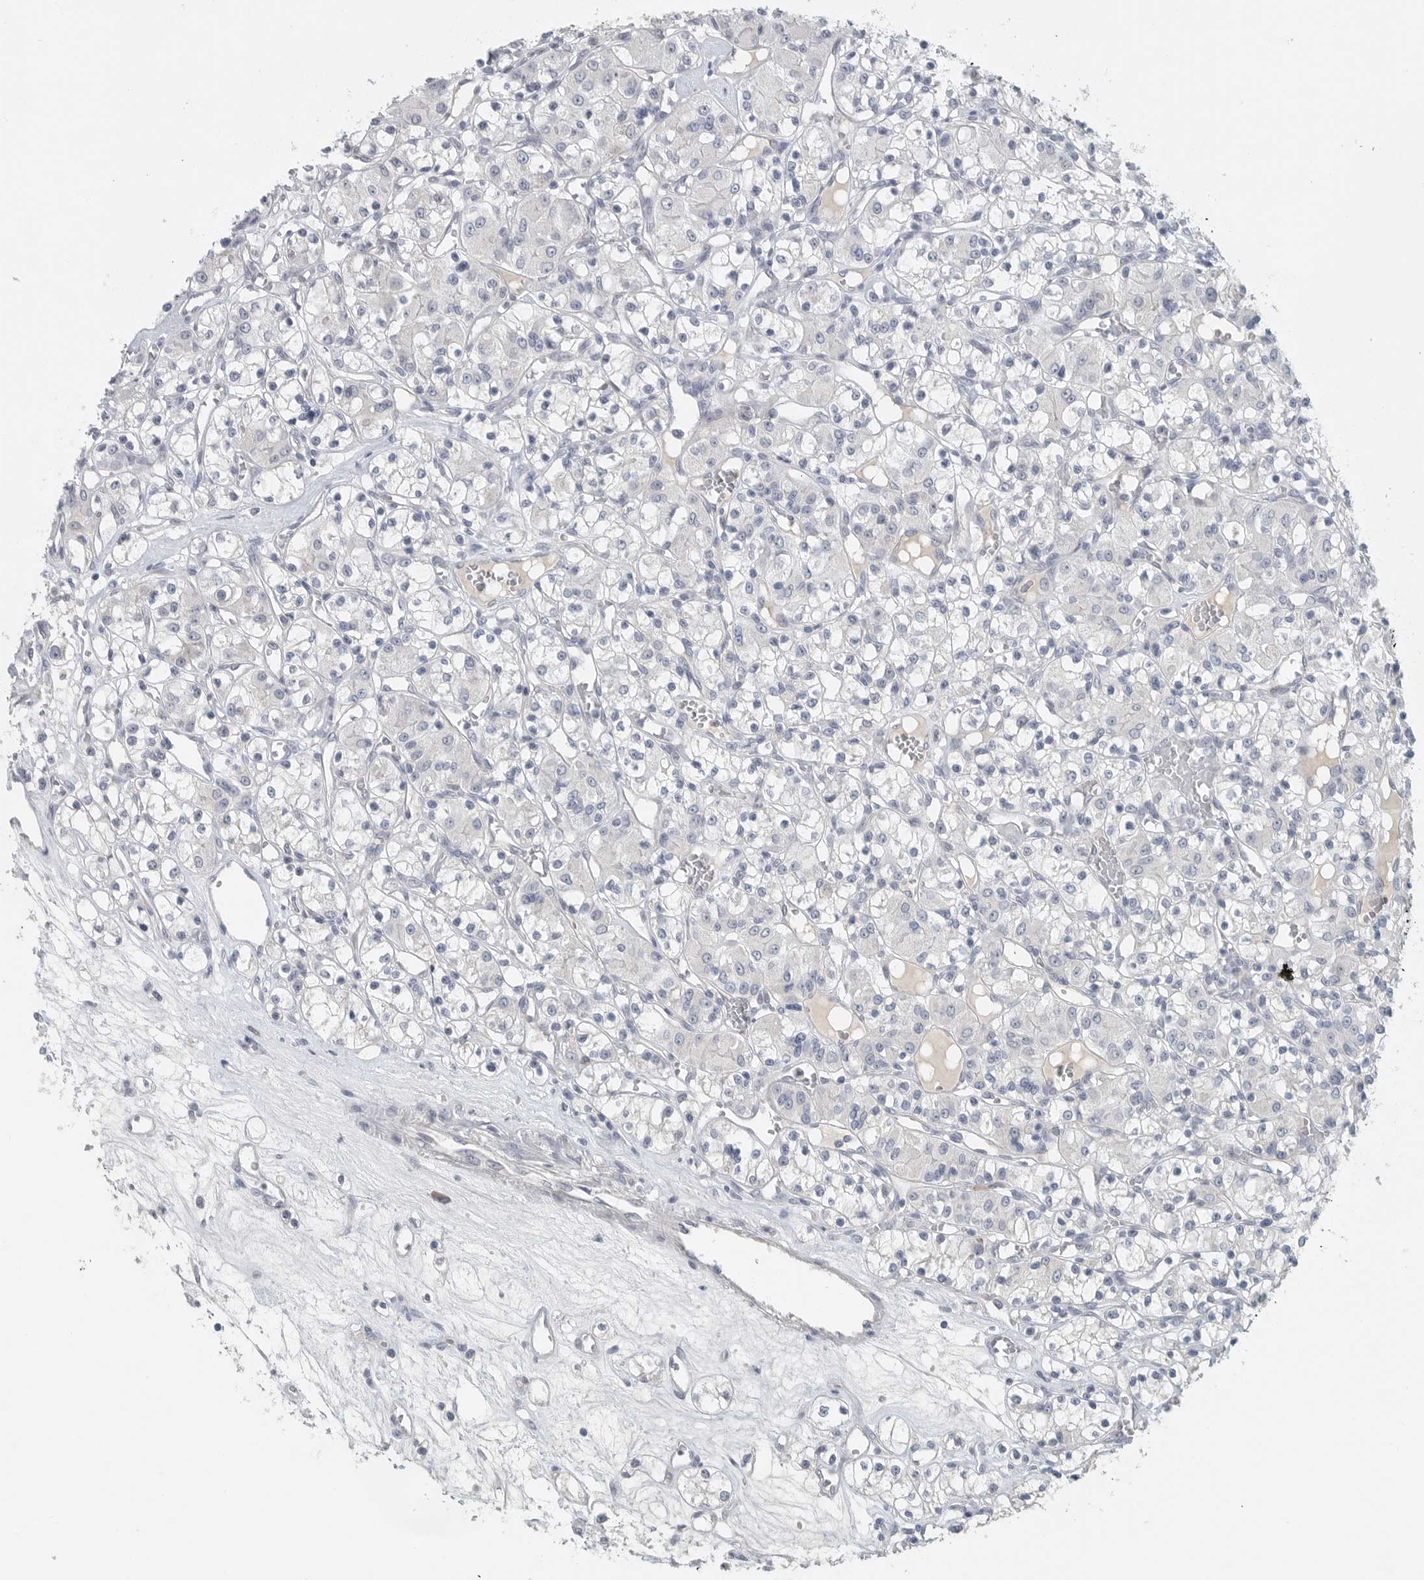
{"staining": {"intensity": "negative", "quantity": "none", "location": "none"}, "tissue": "renal cancer", "cell_type": "Tumor cells", "image_type": "cancer", "snomed": [{"axis": "morphology", "description": "Adenocarcinoma, NOS"}, {"axis": "topography", "description": "Kidney"}], "caption": "Immunohistochemistry image of neoplastic tissue: human adenocarcinoma (renal) stained with DAB demonstrates no significant protein positivity in tumor cells.", "gene": "PAM", "patient": {"sex": "female", "age": 59}}